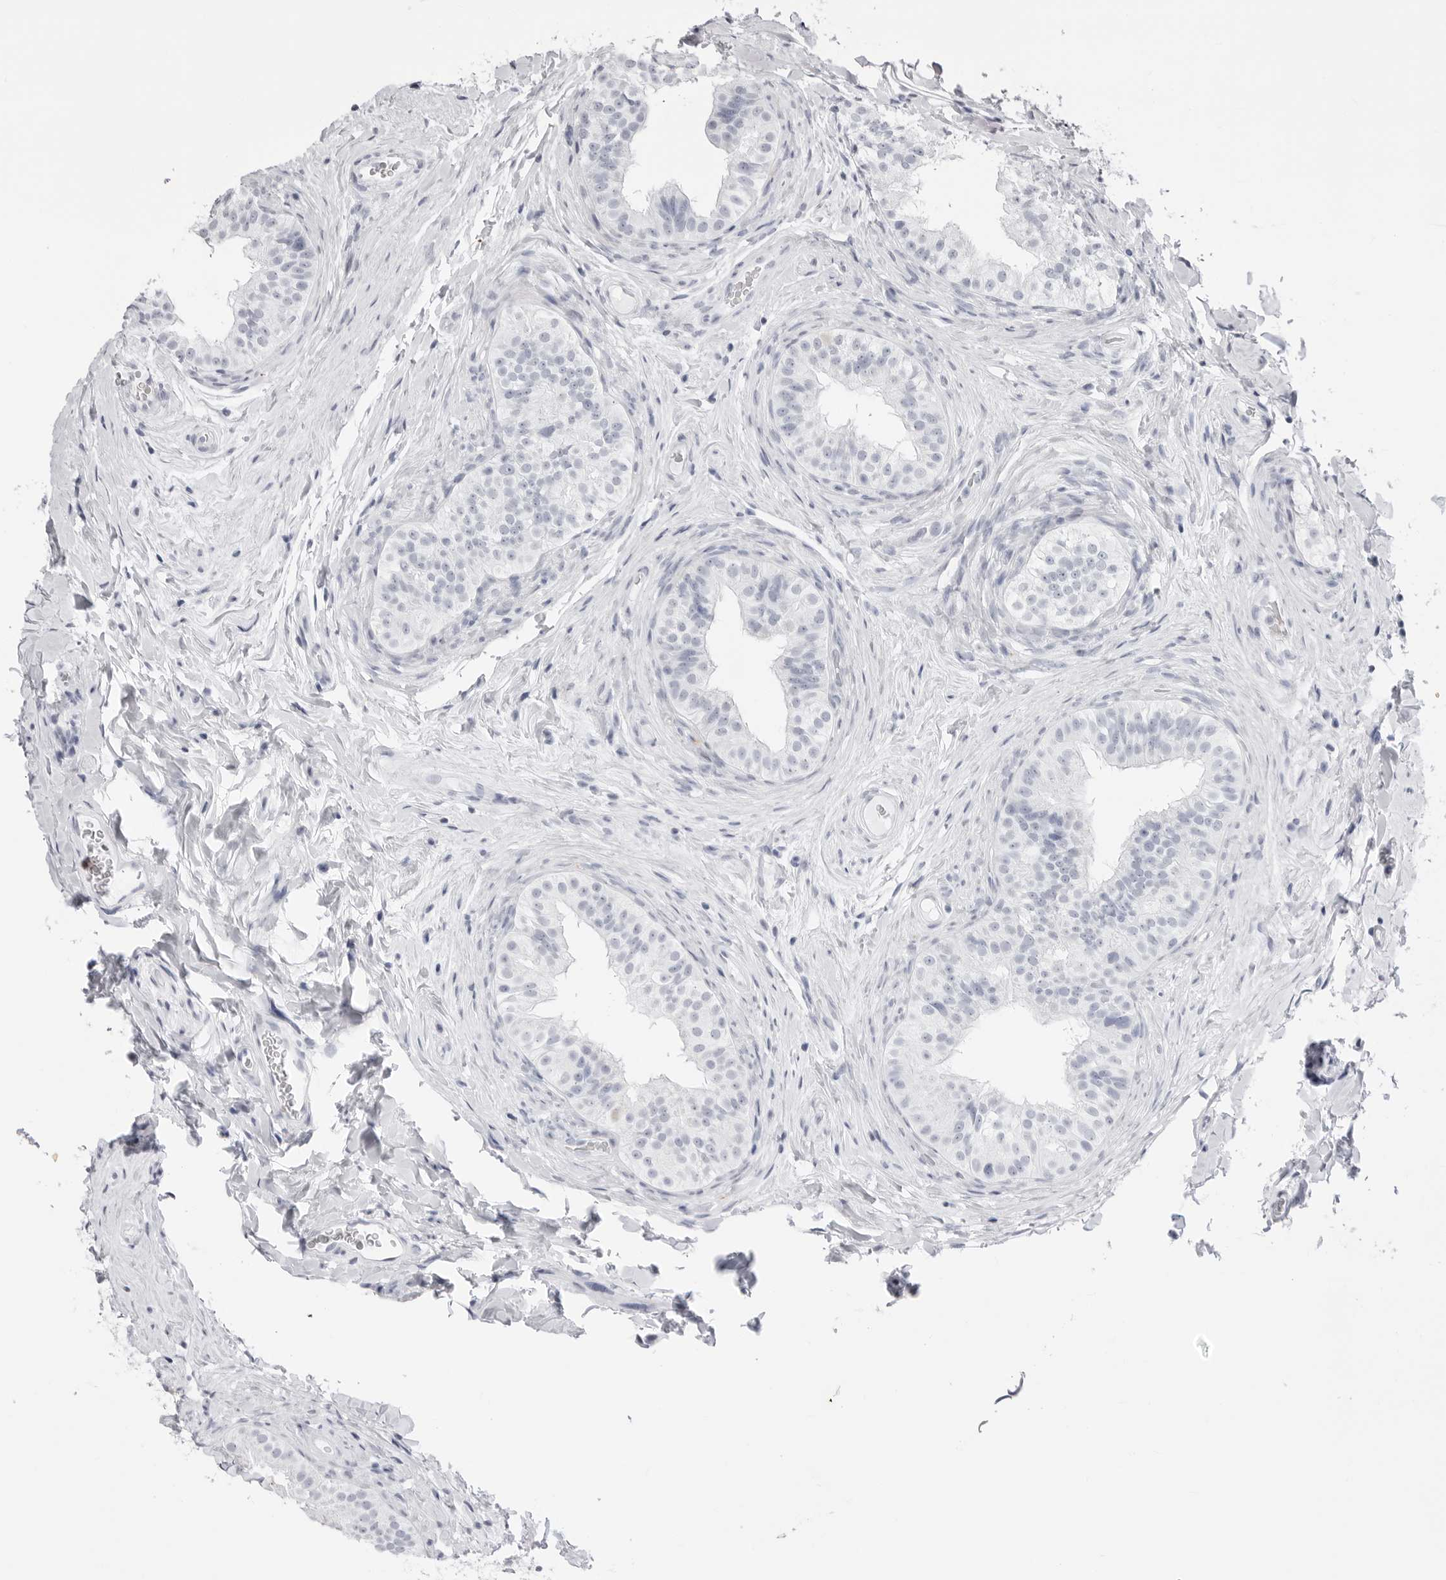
{"staining": {"intensity": "negative", "quantity": "none", "location": "none"}, "tissue": "epididymis", "cell_type": "Glandular cells", "image_type": "normal", "snomed": [{"axis": "morphology", "description": "Normal tissue, NOS"}, {"axis": "topography", "description": "Epididymis"}], "caption": "This histopathology image is of unremarkable epididymis stained with immunohistochemistry to label a protein in brown with the nuclei are counter-stained blue. There is no staining in glandular cells. (DAB IHC visualized using brightfield microscopy, high magnification).", "gene": "TSSK1B", "patient": {"sex": "male", "age": 49}}